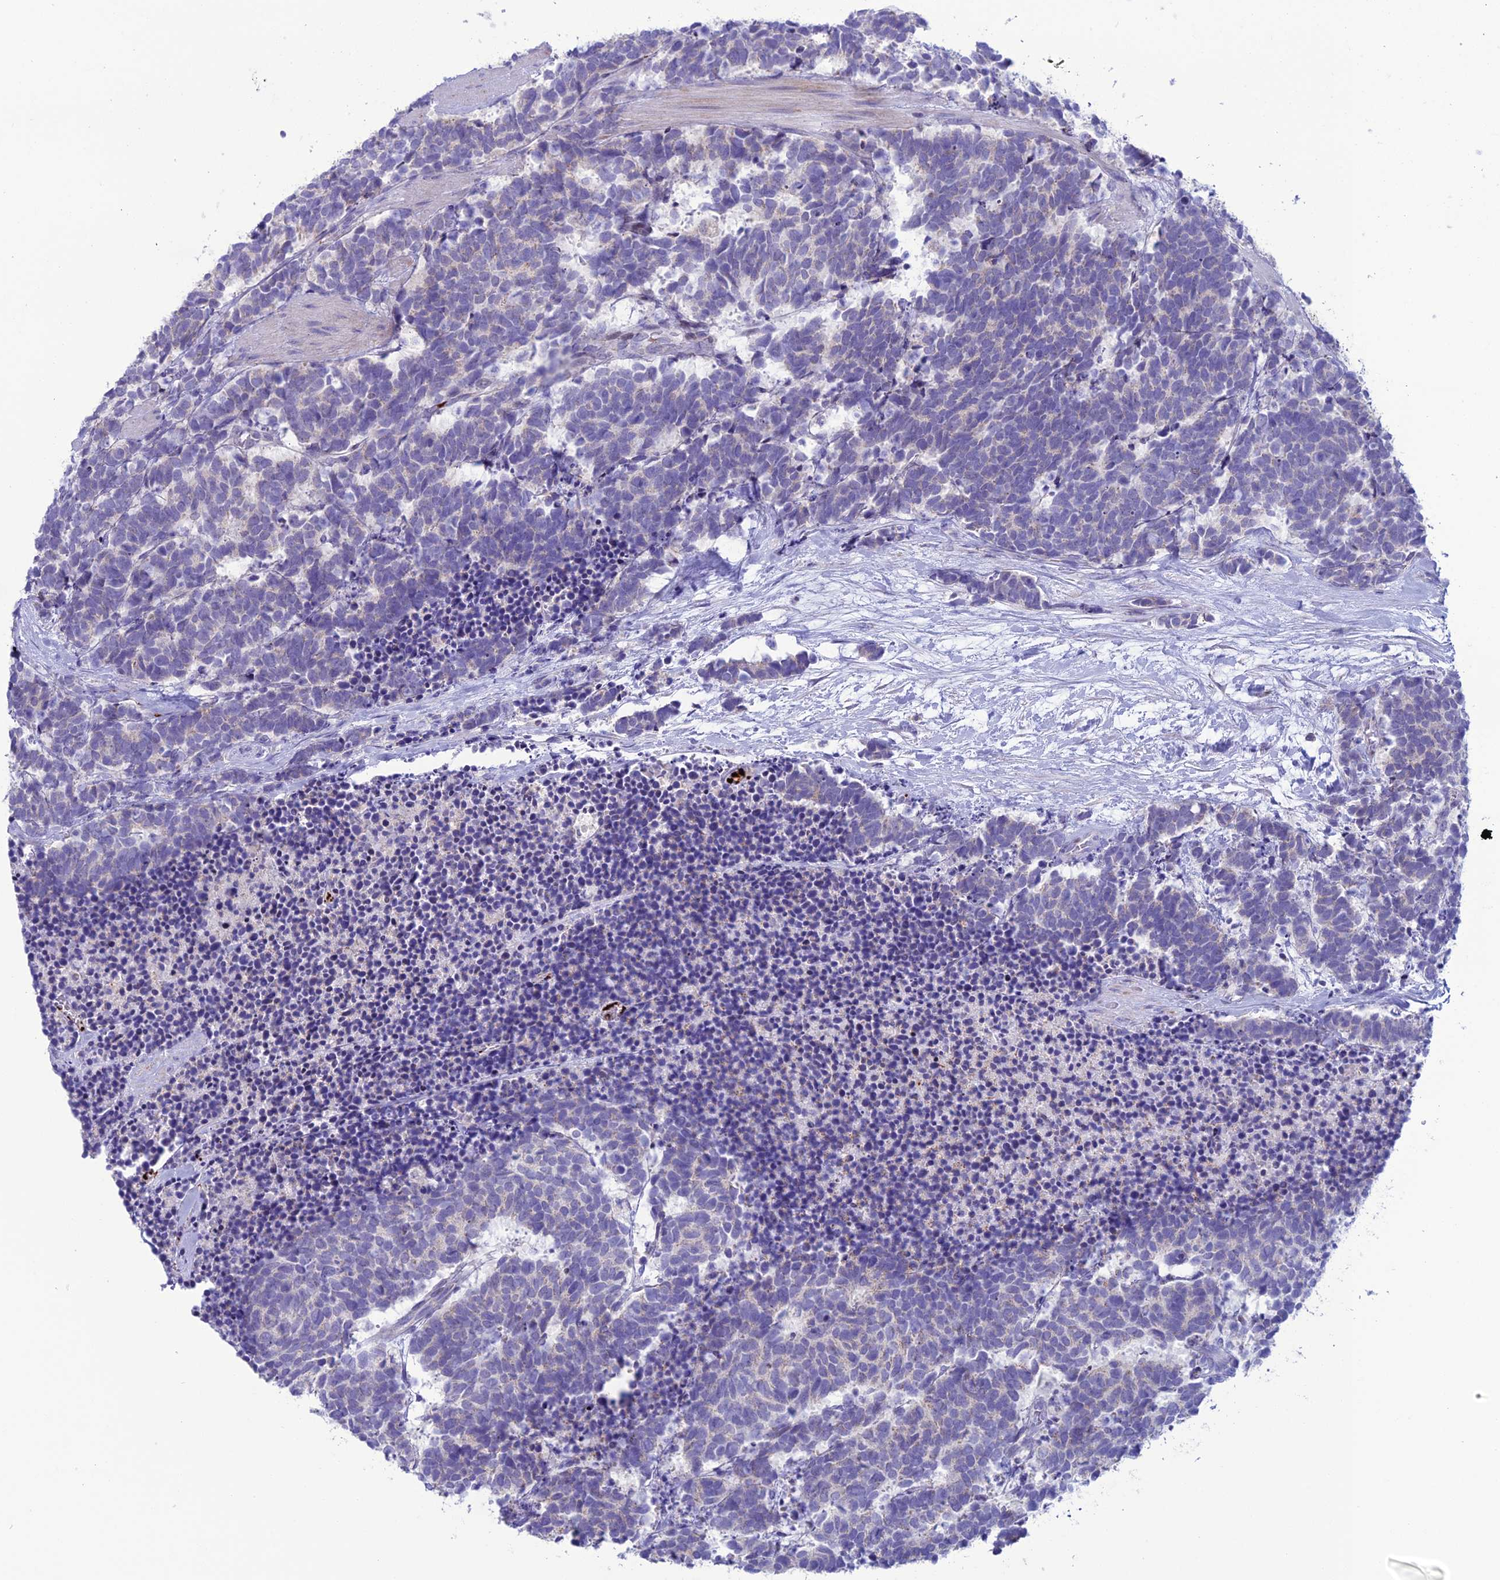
{"staining": {"intensity": "negative", "quantity": "none", "location": "none"}, "tissue": "carcinoid", "cell_type": "Tumor cells", "image_type": "cancer", "snomed": [{"axis": "morphology", "description": "Carcinoma, NOS"}, {"axis": "morphology", "description": "Carcinoid, malignant, NOS"}, {"axis": "topography", "description": "Prostate"}], "caption": "The micrograph shows no significant staining in tumor cells of carcinoid.", "gene": "C21orf140", "patient": {"sex": "male", "age": 57}}